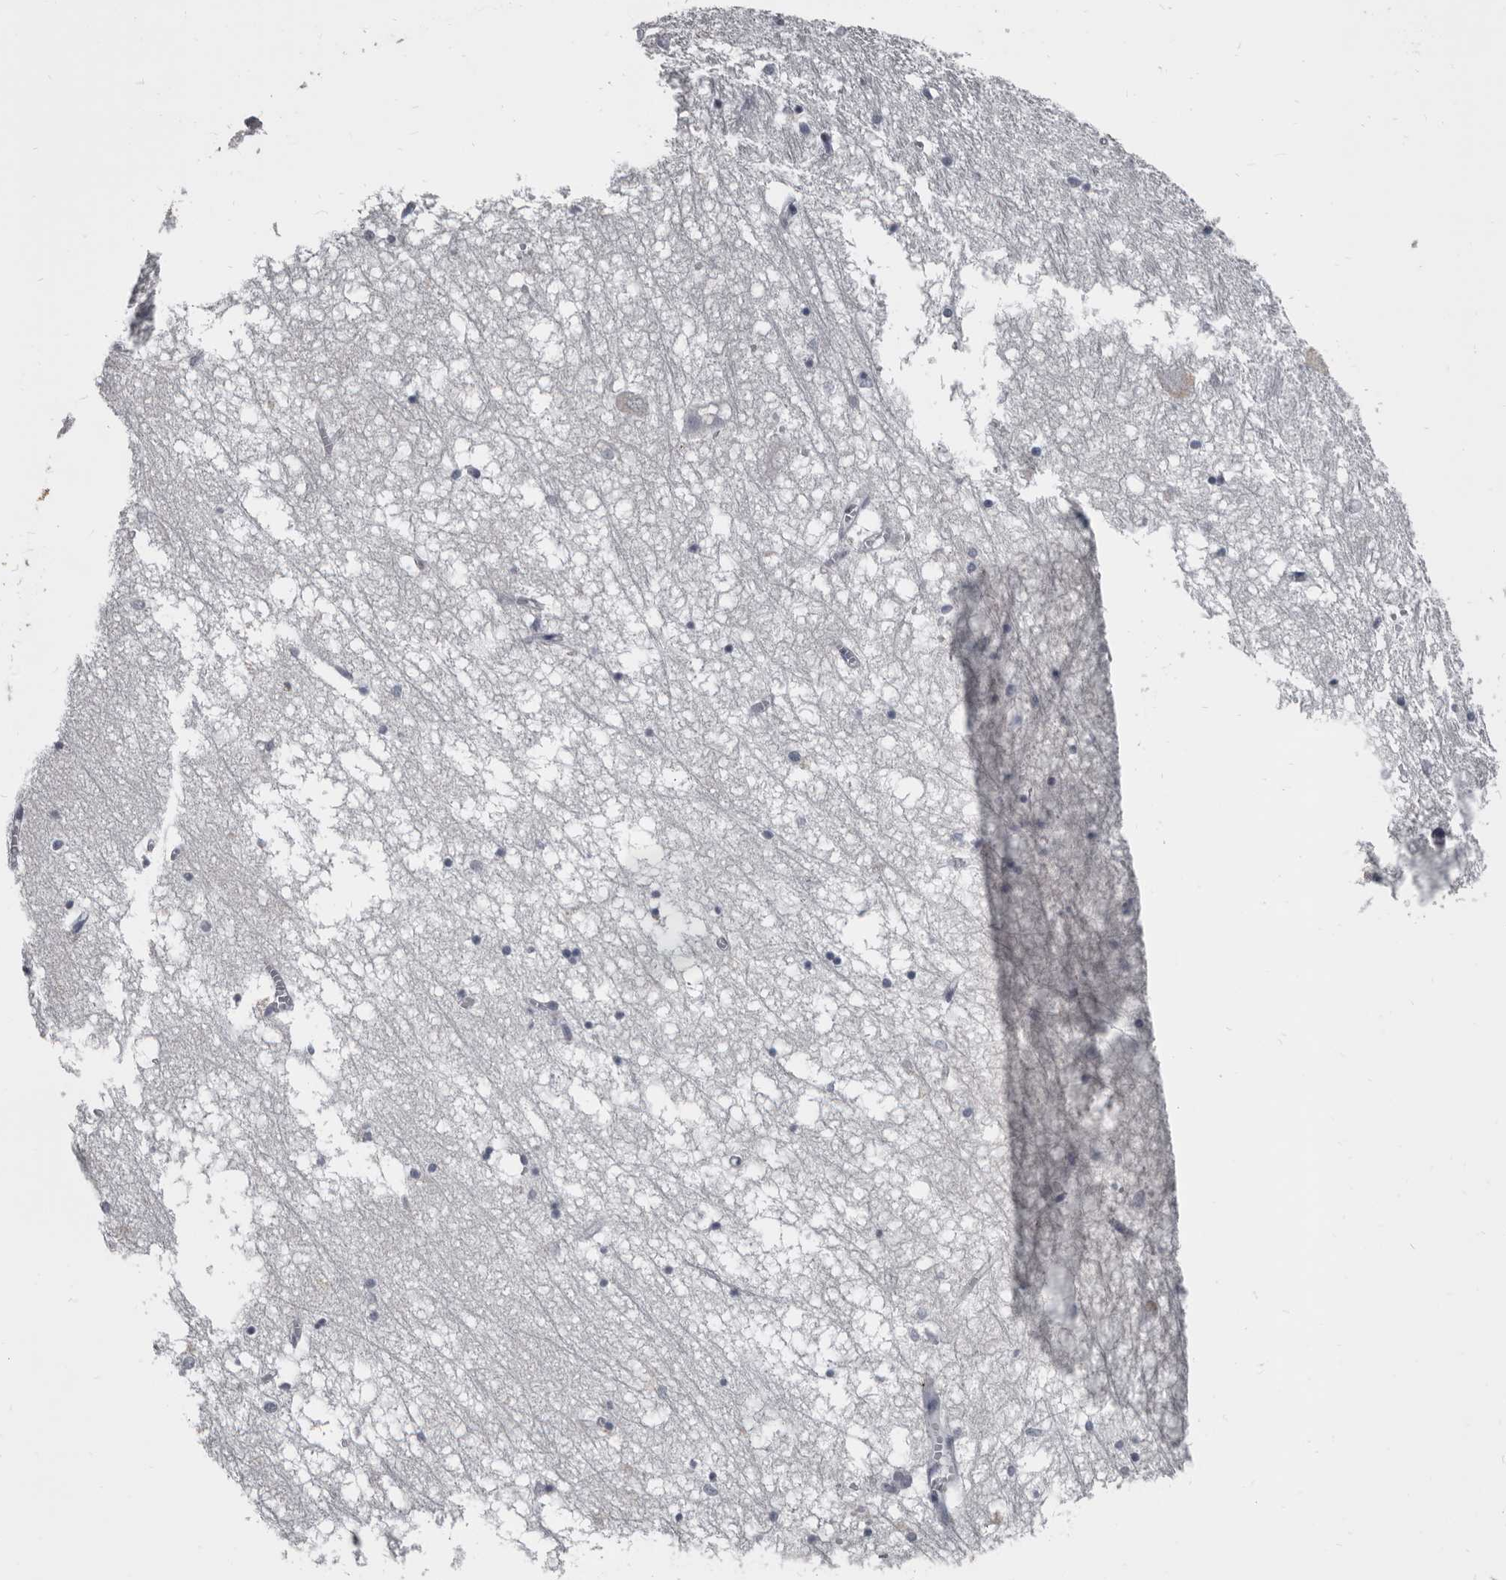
{"staining": {"intensity": "negative", "quantity": "none", "location": "none"}, "tissue": "hippocampus", "cell_type": "Glial cells", "image_type": "normal", "snomed": [{"axis": "morphology", "description": "Normal tissue, NOS"}, {"axis": "topography", "description": "Hippocampus"}], "caption": "Immunohistochemical staining of normal human hippocampus exhibits no significant staining in glial cells. (DAB immunohistochemistry with hematoxylin counter stain).", "gene": "GREB1", "patient": {"sex": "male", "age": 70}}